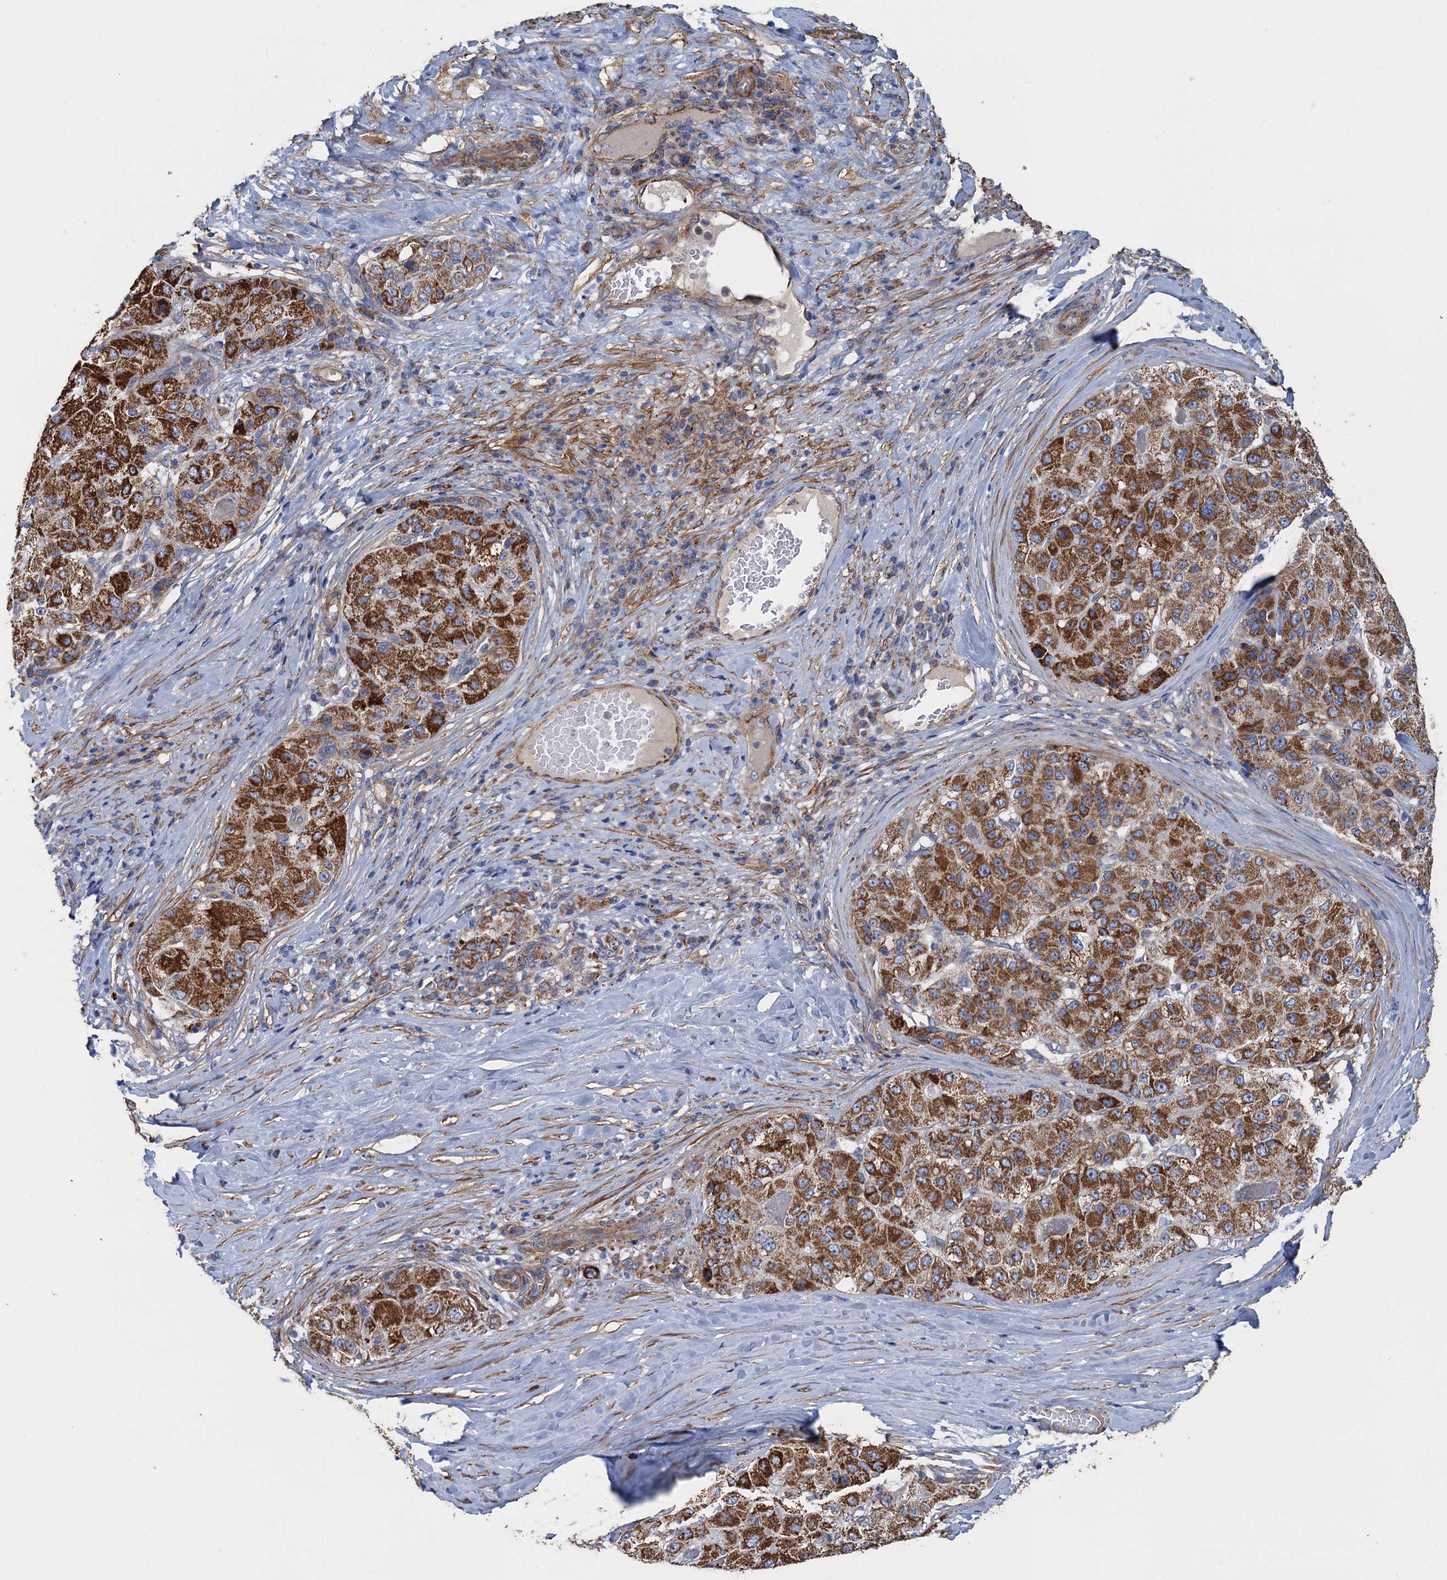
{"staining": {"intensity": "strong", "quantity": ">75%", "location": "cytoplasmic/membranous"}, "tissue": "liver cancer", "cell_type": "Tumor cells", "image_type": "cancer", "snomed": [{"axis": "morphology", "description": "Carcinoma, Hepatocellular, NOS"}, {"axis": "topography", "description": "Liver"}], "caption": "Tumor cells display high levels of strong cytoplasmic/membranous staining in about >75% of cells in human liver hepatocellular carcinoma. (Brightfield microscopy of DAB IHC at high magnification).", "gene": "GCSH", "patient": {"sex": "male", "age": 80}}